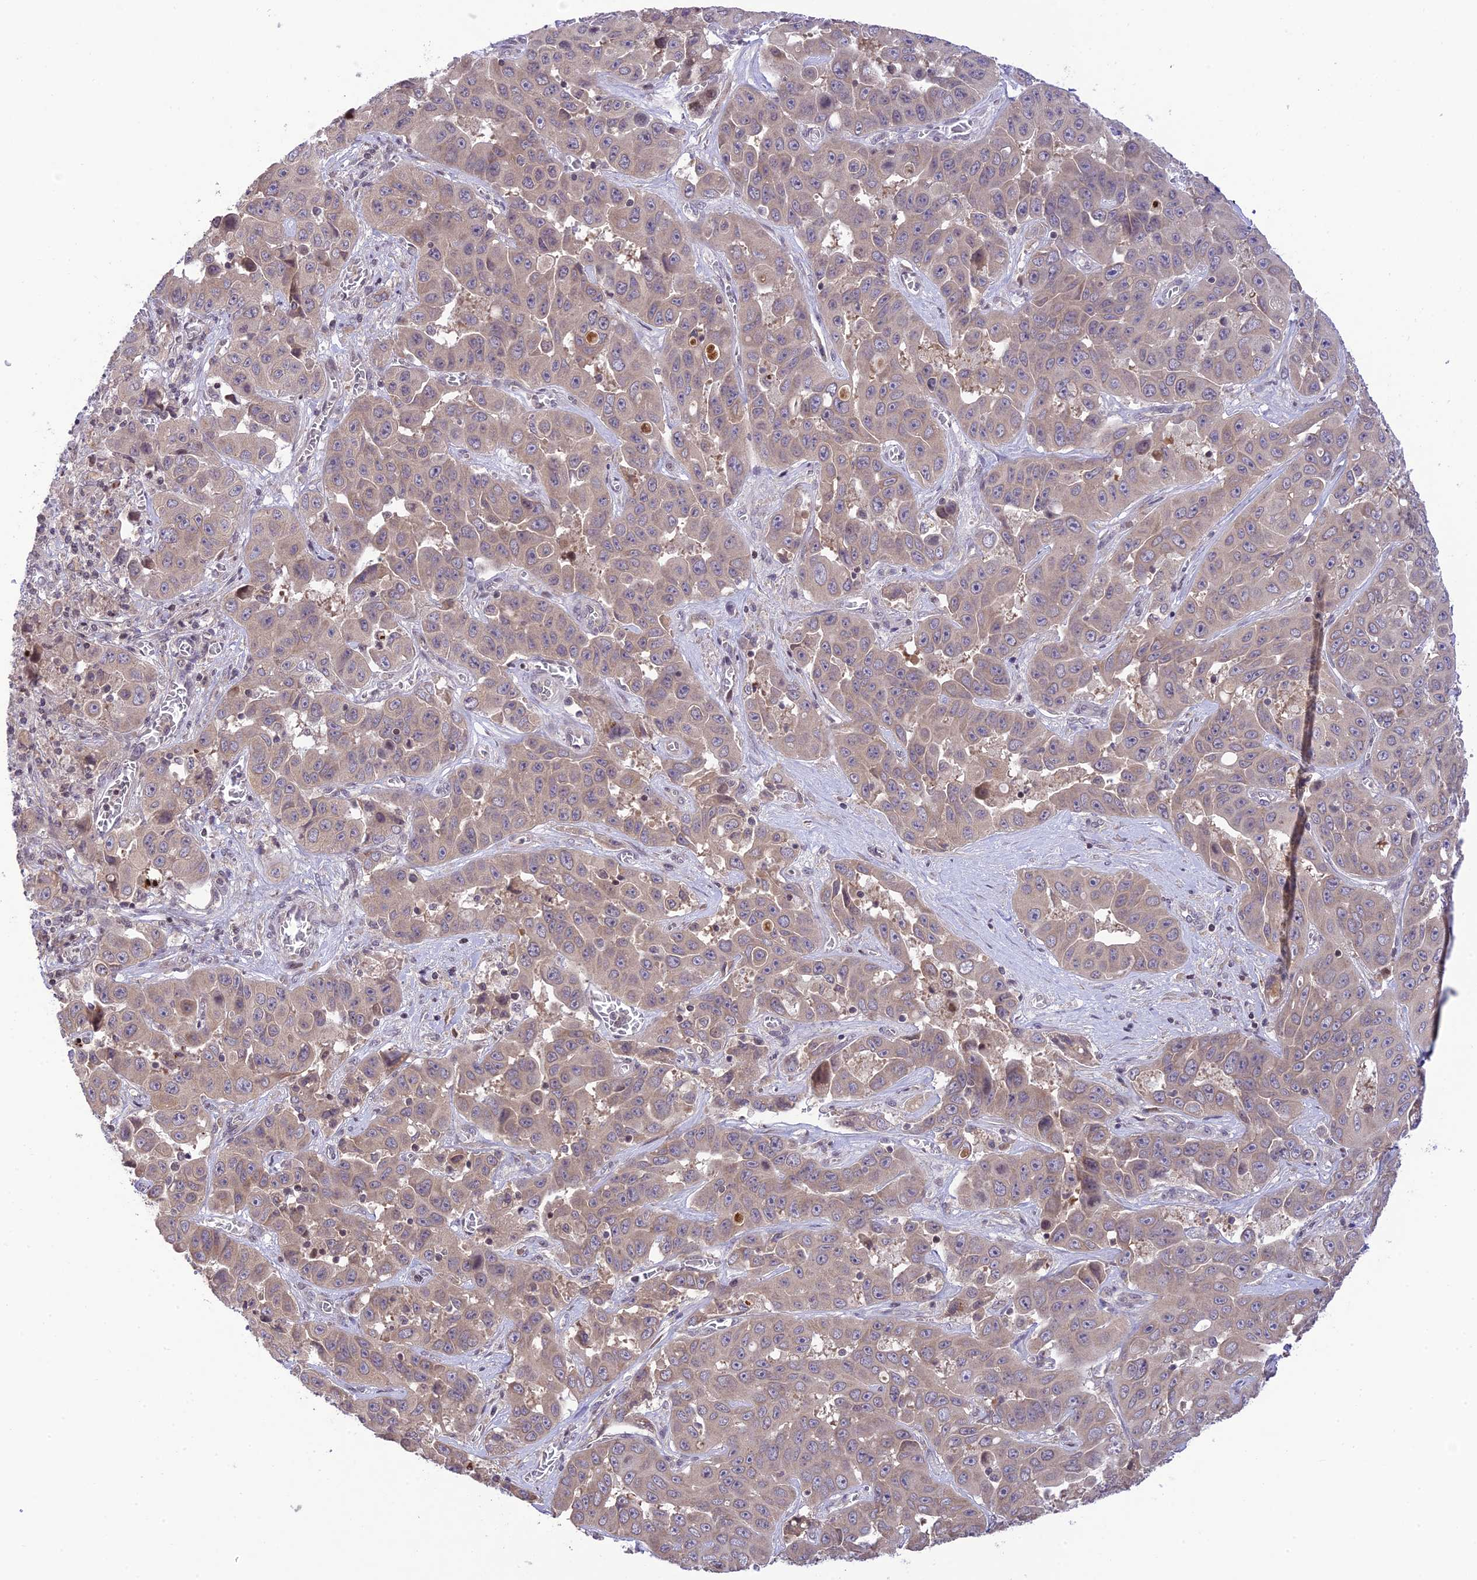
{"staining": {"intensity": "weak", "quantity": "25%-75%", "location": "cytoplasmic/membranous"}, "tissue": "liver cancer", "cell_type": "Tumor cells", "image_type": "cancer", "snomed": [{"axis": "morphology", "description": "Cholangiocarcinoma"}, {"axis": "topography", "description": "Liver"}], "caption": "Immunohistochemistry (IHC) staining of liver cholangiocarcinoma, which shows low levels of weak cytoplasmic/membranous expression in approximately 25%-75% of tumor cells indicating weak cytoplasmic/membranous protein positivity. The staining was performed using DAB (3,3'-diaminobenzidine) (brown) for protein detection and nuclei were counterstained in hematoxylin (blue).", "gene": "TEKT1", "patient": {"sex": "female", "age": 52}}